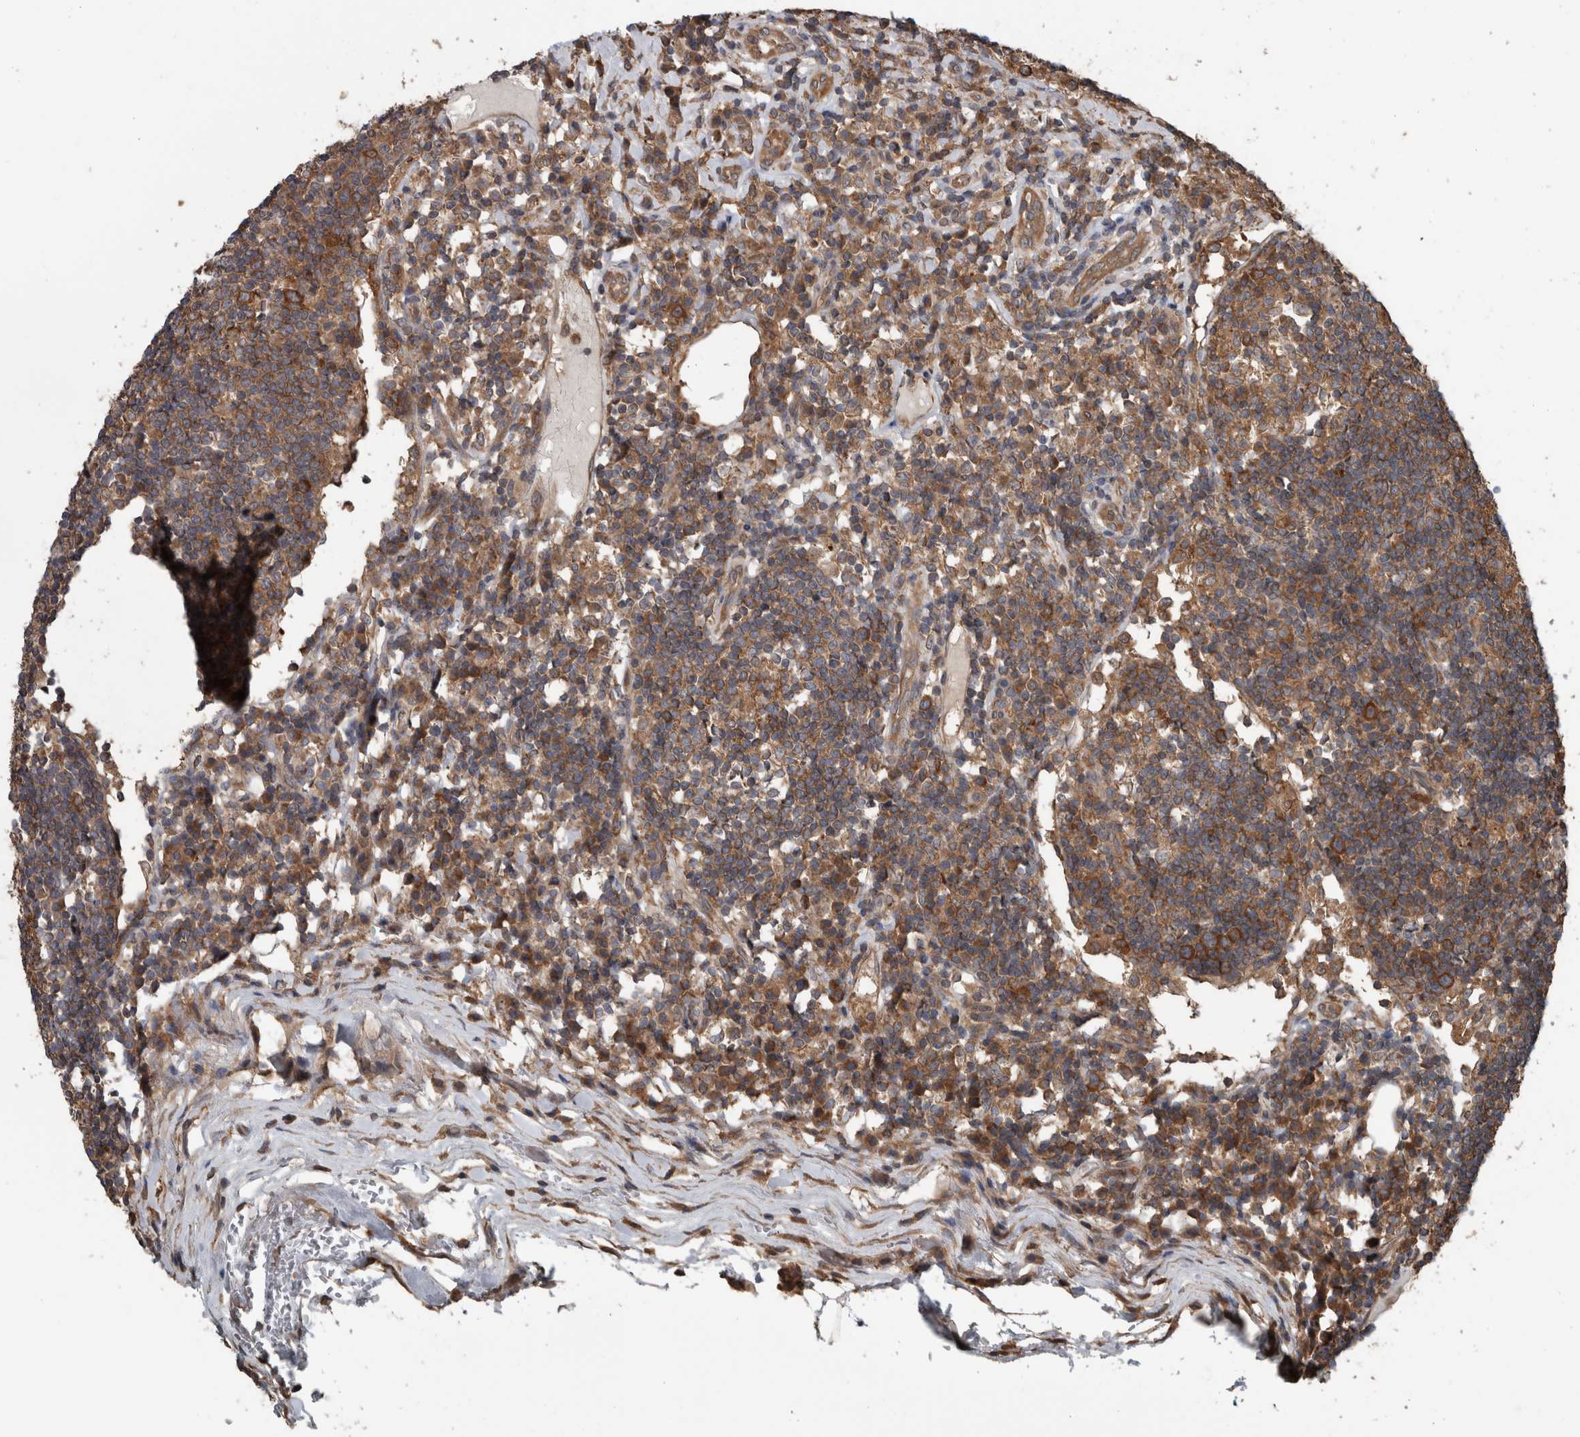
{"staining": {"intensity": "strong", "quantity": ">75%", "location": "cytoplasmic/membranous"}, "tissue": "lymph node", "cell_type": "Germinal center cells", "image_type": "normal", "snomed": [{"axis": "morphology", "description": "Normal tissue, NOS"}, {"axis": "topography", "description": "Lymph node"}], "caption": "DAB immunohistochemical staining of benign human lymph node displays strong cytoplasmic/membranous protein staining in approximately >75% of germinal center cells. The staining was performed using DAB (3,3'-diaminobenzidine), with brown indicating positive protein expression. Nuclei are stained blue with hematoxylin.", "gene": "RIOK3", "patient": {"sex": "female", "age": 53}}